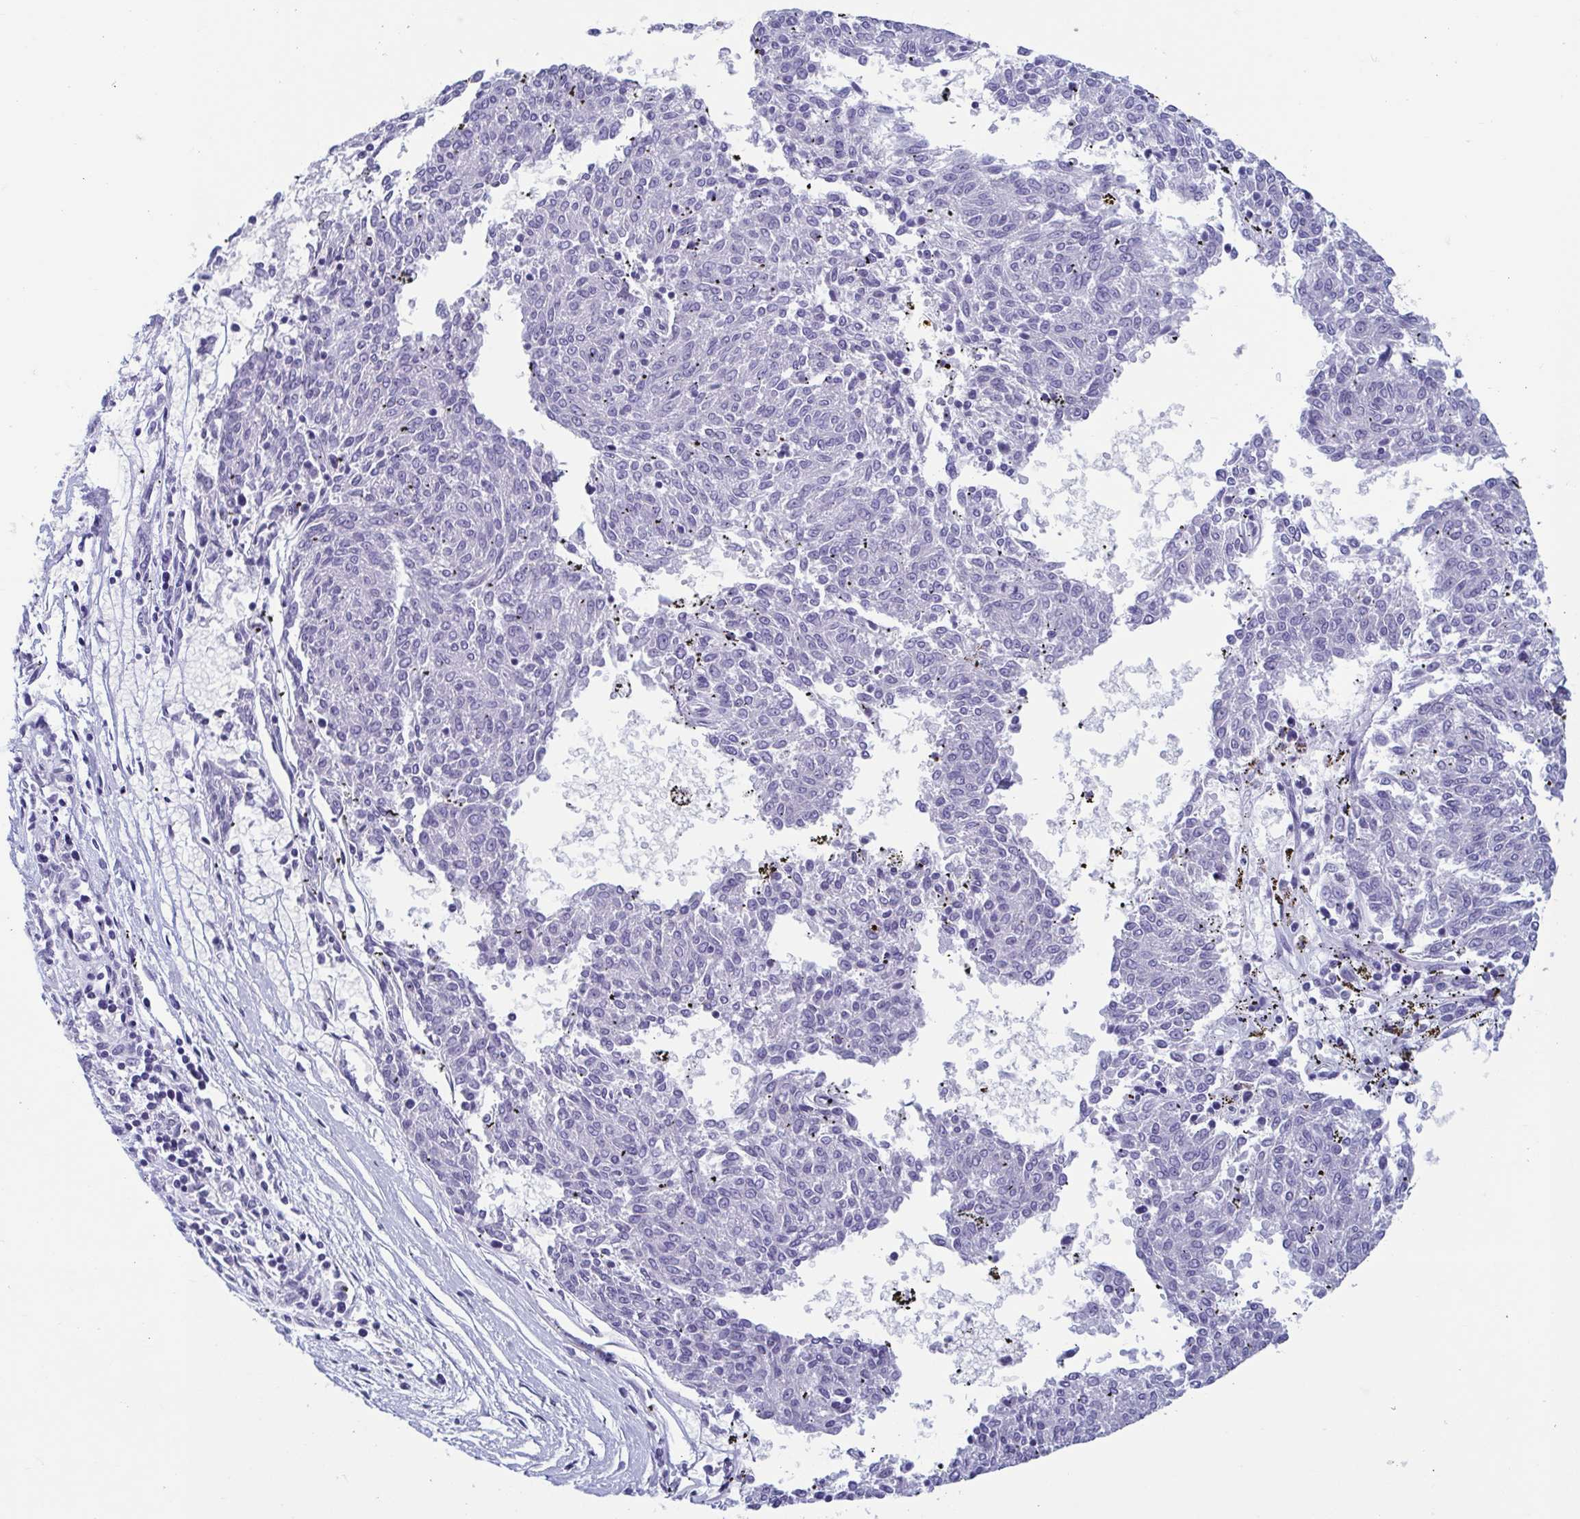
{"staining": {"intensity": "negative", "quantity": "none", "location": "none"}, "tissue": "melanoma", "cell_type": "Tumor cells", "image_type": "cancer", "snomed": [{"axis": "morphology", "description": "Malignant melanoma, NOS"}, {"axis": "topography", "description": "Skin"}], "caption": "IHC of melanoma displays no staining in tumor cells. Nuclei are stained in blue.", "gene": "MORC4", "patient": {"sex": "female", "age": 72}}